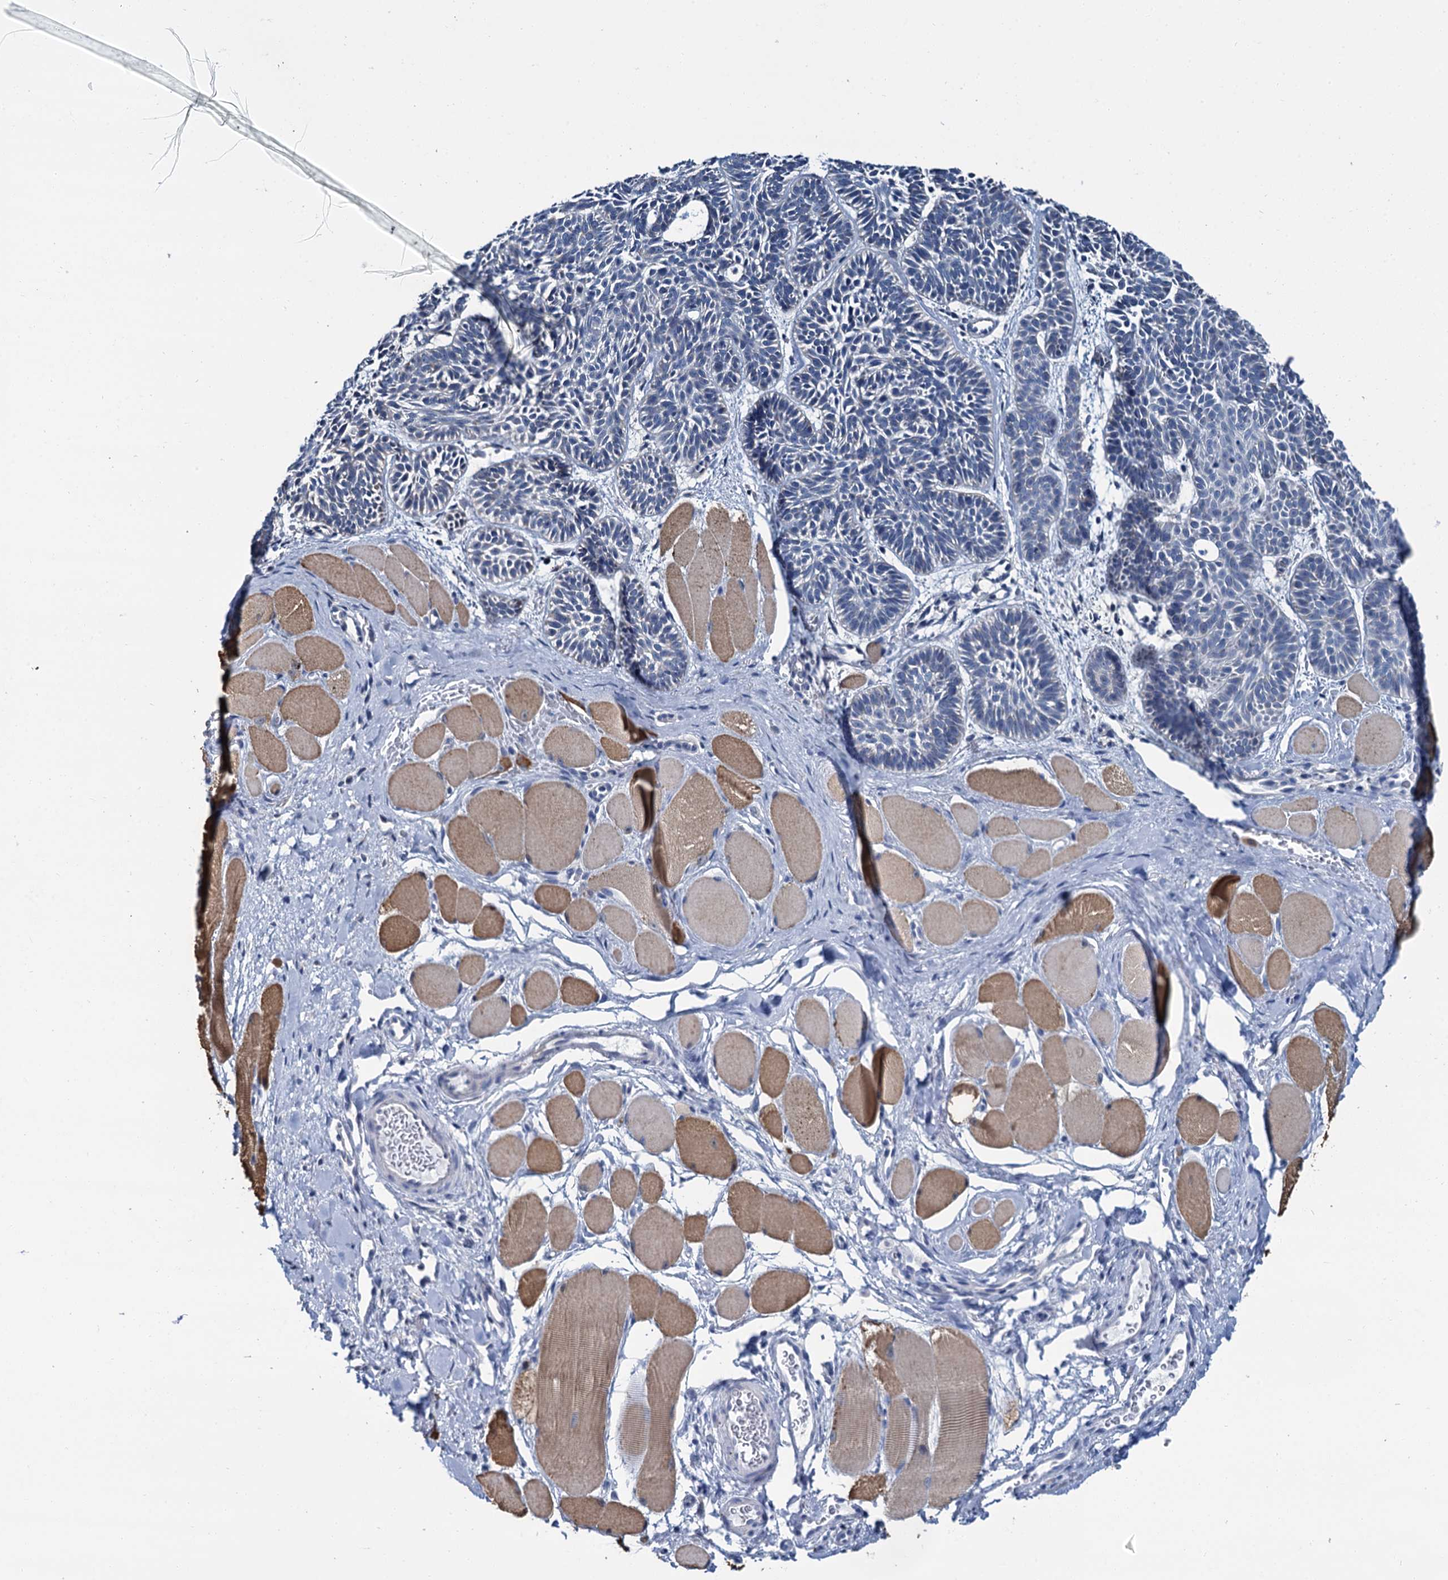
{"staining": {"intensity": "negative", "quantity": "none", "location": "none"}, "tissue": "skin cancer", "cell_type": "Tumor cells", "image_type": "cancer", "snomed": [{"axis": "morphology", "description": "Basal cell carcinoma"}, {"axis": "topography", "description": "Skin"}], "caption": "DAB immunohistochemical staining of skin cancer shows no significant expression in tumor cells.", "gene": "MIOX", "patient": {"sex": "male", "age": 85}}